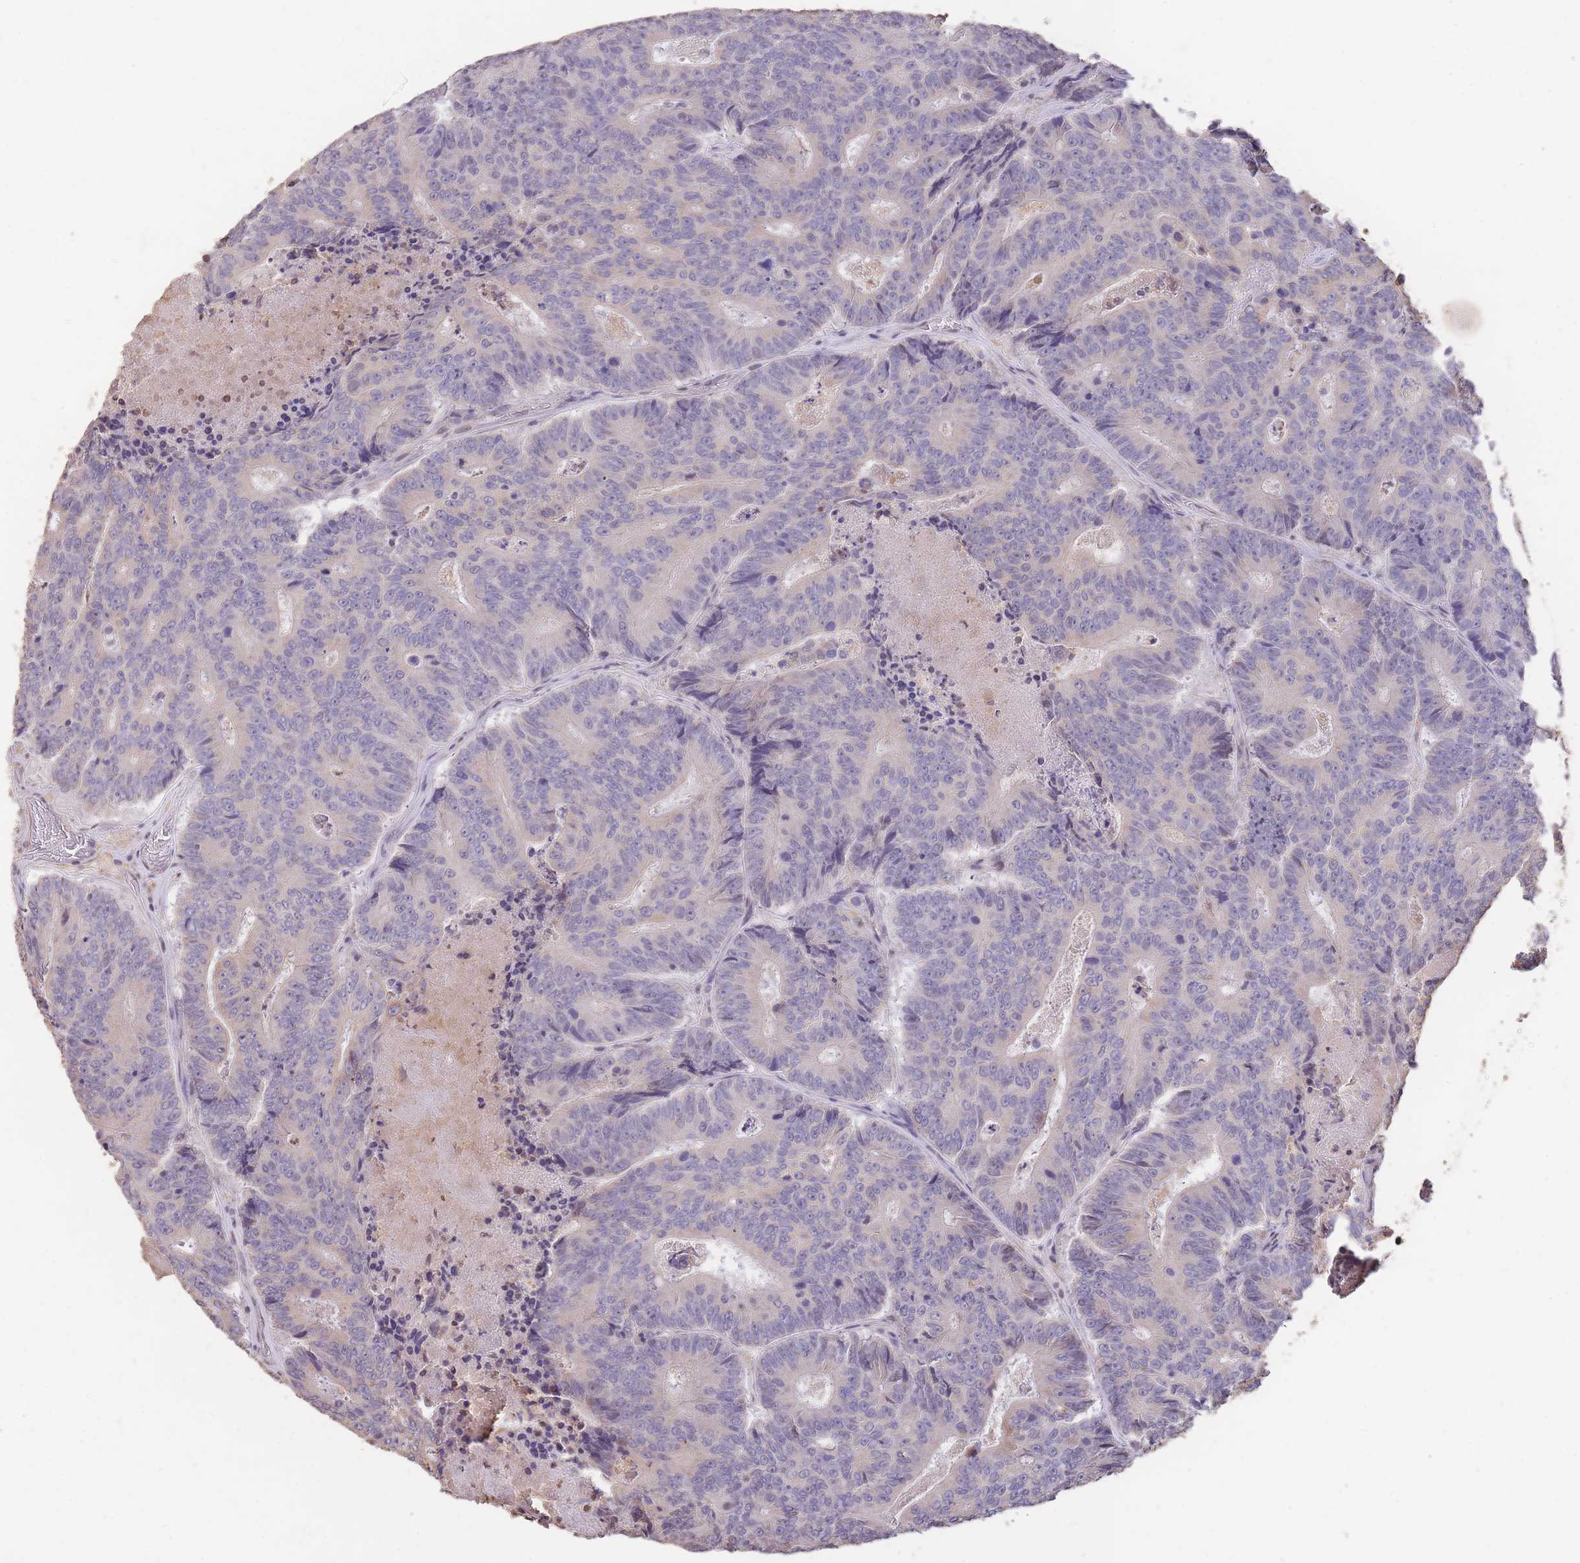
{"staining": {"intensity": "negative", "quantity": "none", "location": "none"}, "tissue": "colorectal cancer", "cell_type": "Tumor cells", "image_type": "cancer", "snomed": [{"axis": "morphology", "description": "Adenocarcinoma, NOS"}, {"axis": "topography", "description": "Colon"}], "caption": "Immunohistochemical staining of adenocarcinoma (colorectal) exhibits no significant expression in tumor cells. (DAB (3,3'-diaminobenzidine) IHC visualized using brightfield microscopy, high magnification).", "gene": "RGS14", "patient": {"sex": "male", "age": 83}}